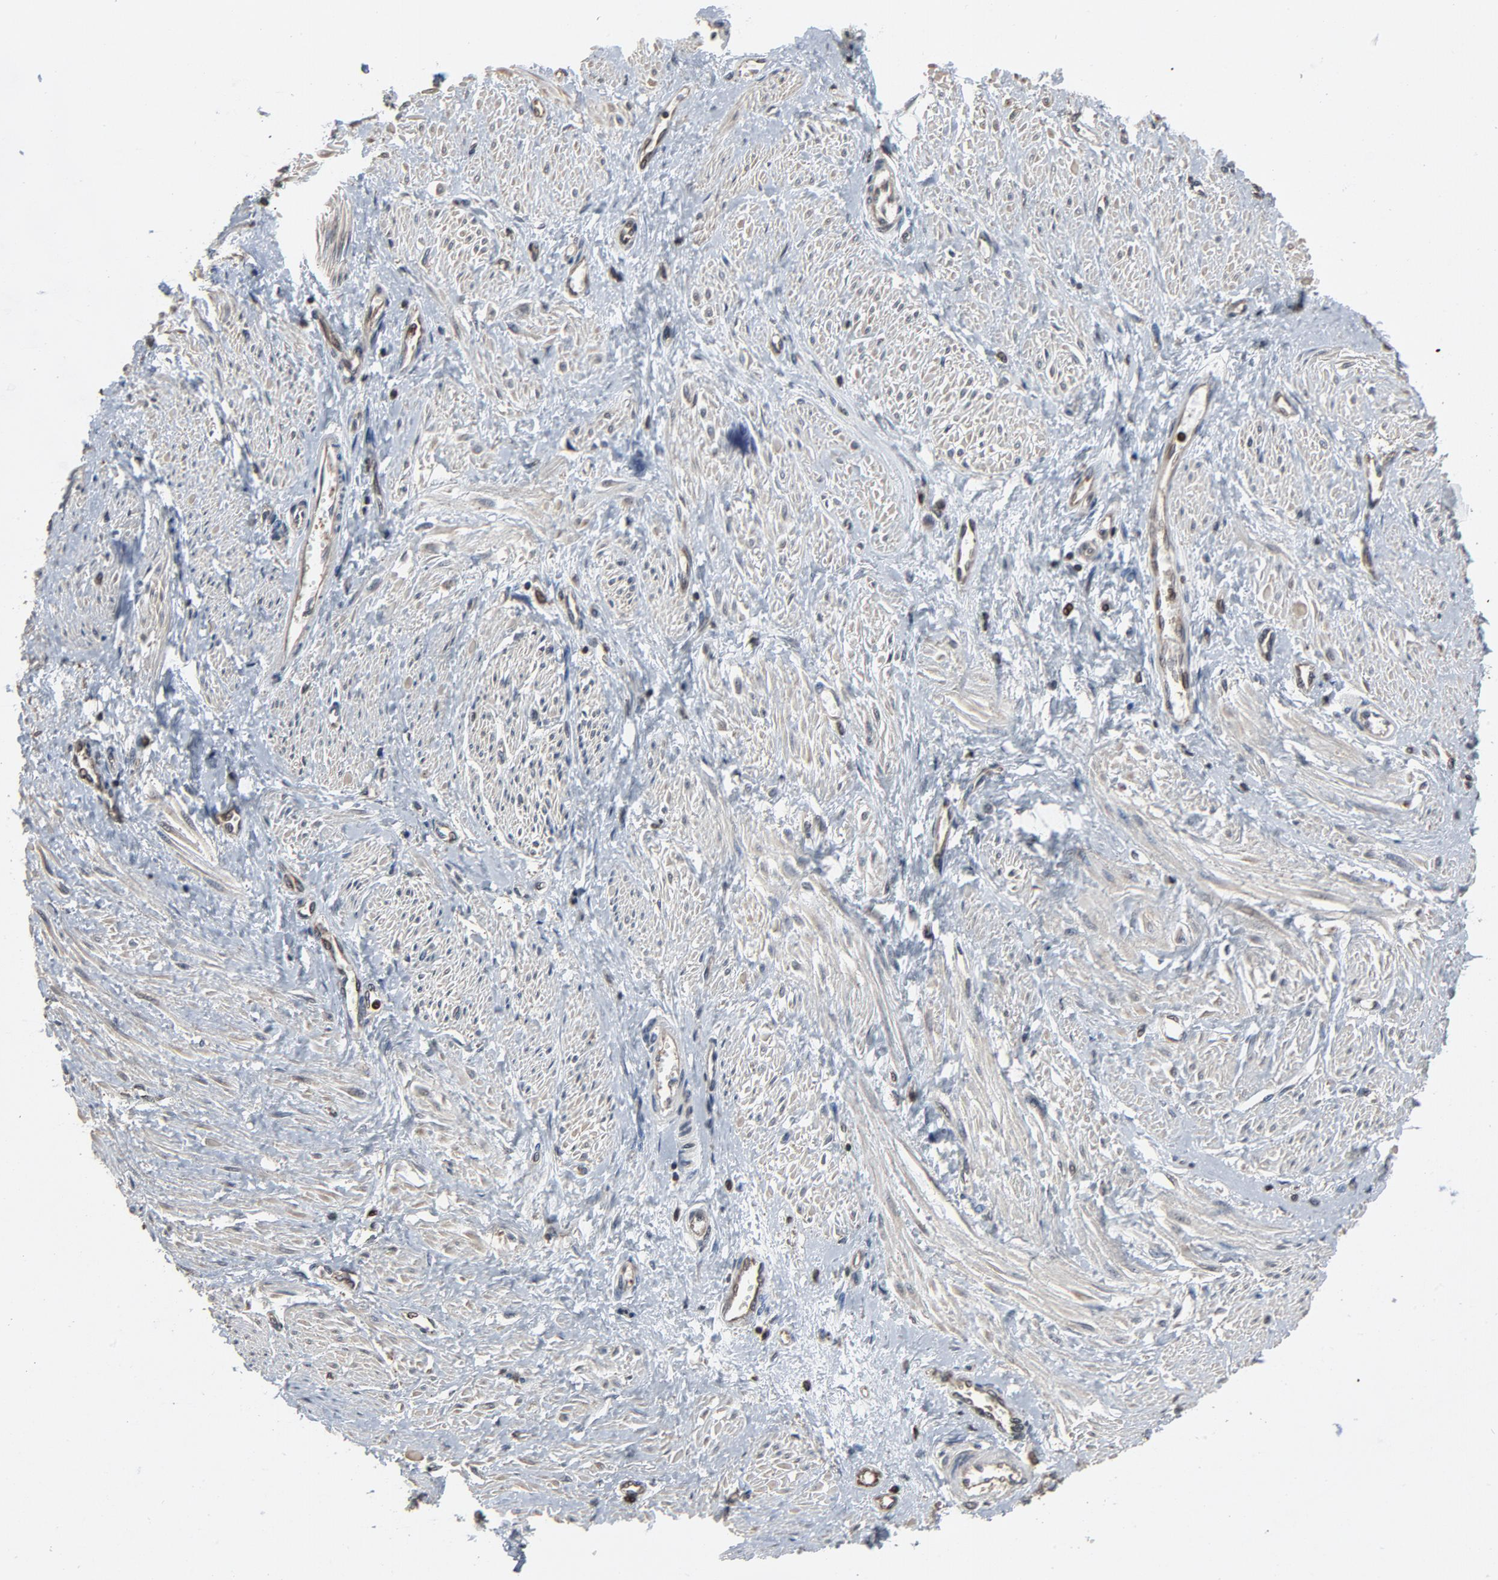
{"staining": {"intensity": "negative", "quantity": "none", "location": "none"}, "tissue": "smooth muscle", "cell_type": "Smooth muscle cells", "image_type": "normal", "snomed": [{"axis": "morphology", "description": "Normal tissue, NOS"}, {"axis": "topography", "description": "Smooth muscle"}, {"axis": "topography", "description": "Uterus"}], "caption": "Histopathology image shows no protein expression in smooth muscle cells of normal smooth muscle.", "gene": "UBE2D1", "patient": {"sex": "female", "age": 39}}